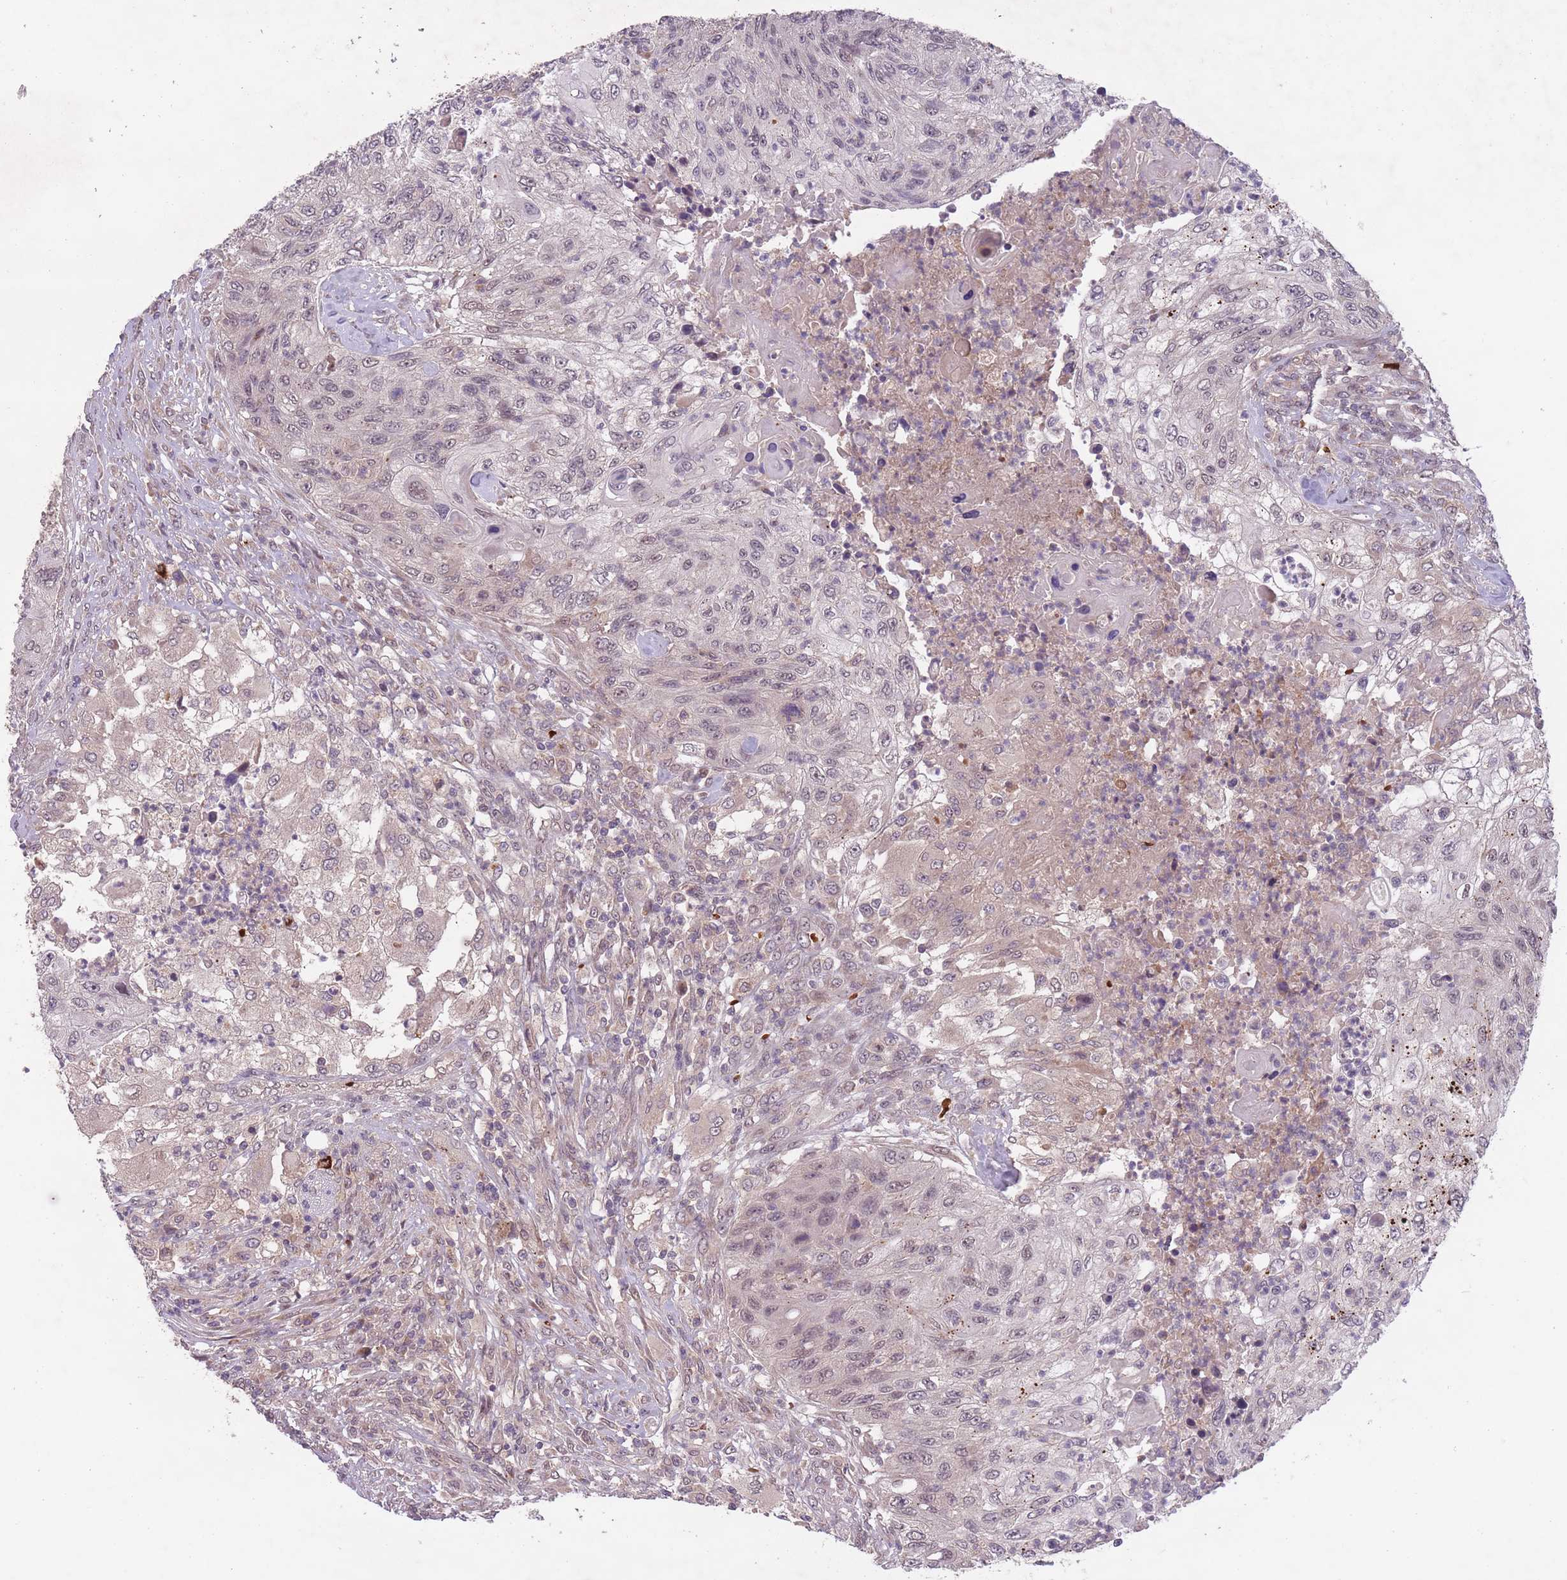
{"staining": {"intensity": "moderate", "quantity": "<25%", "location": "nuclear"}, "tissue": "urothelial cancer", "cell_type": "Tumor cells", "image_type": "cancer", "snomed": [{"axis": "morphology", "description": "Urothelial carcinoma, High grade"}, {"axis": "topography", "description": "Urinary bladder"}], "caption": "Human urothelial carcinoma (high-grade) stained for a protein (brown) exhibits moderate nuclear positive staining in approximately <25% of tumor cells.", "gene": "SECTM1", "patient": {"sex": "female", "age": 60}}